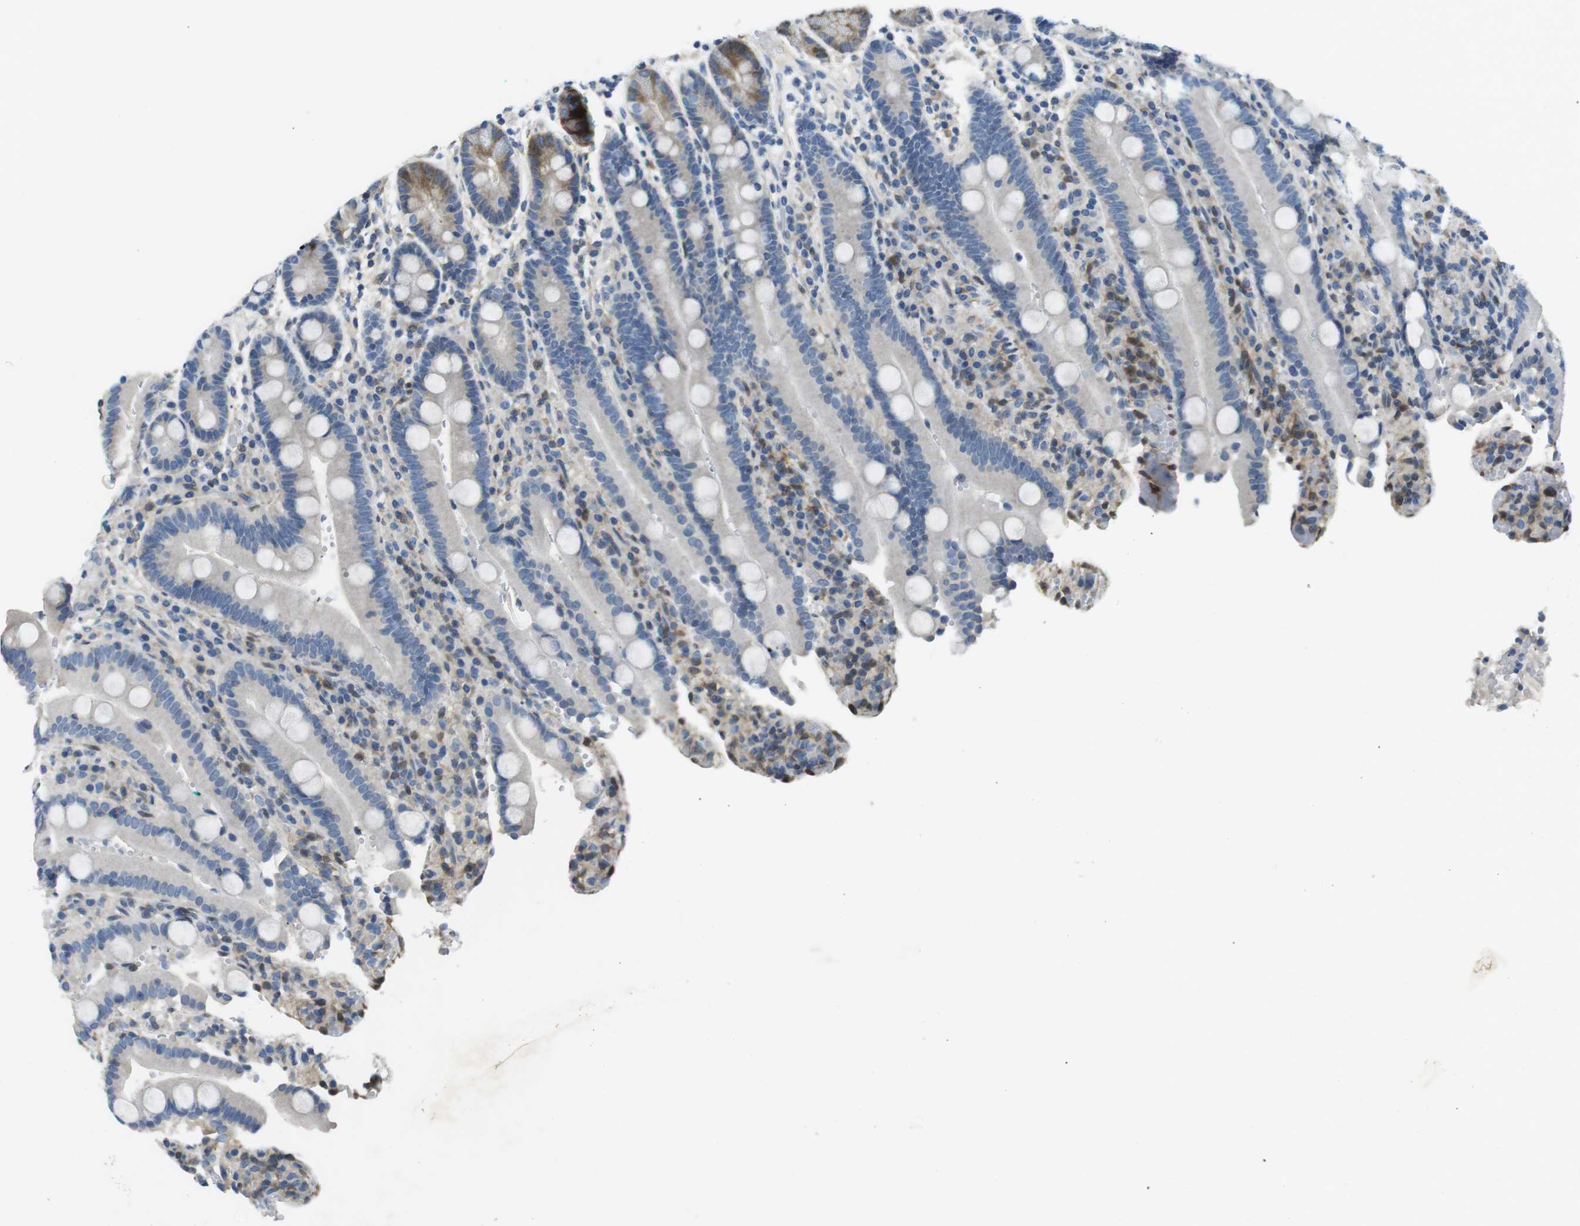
{"staining": {"intensity": "moderate", "quantity": "<25%", "location": "cytoplasmic/membranous"}, "tissue": "duodenum", "cell_type": "Glandular cells", "image_type": "normal", "snomed": [{"axis": "morphology", "description": "Normal tissue, NOS"}, {"axis": "topography", "description": "Small intestine, NOS"}], "caption": "Brown immunohistochemical staining in unremarkable human duodenum exhibits moderate cytoplasmic/membranous expression in about <25% of glandular cells.", "gene": "PHLDA1", "patient": {"sex": "female", "age": 71}}